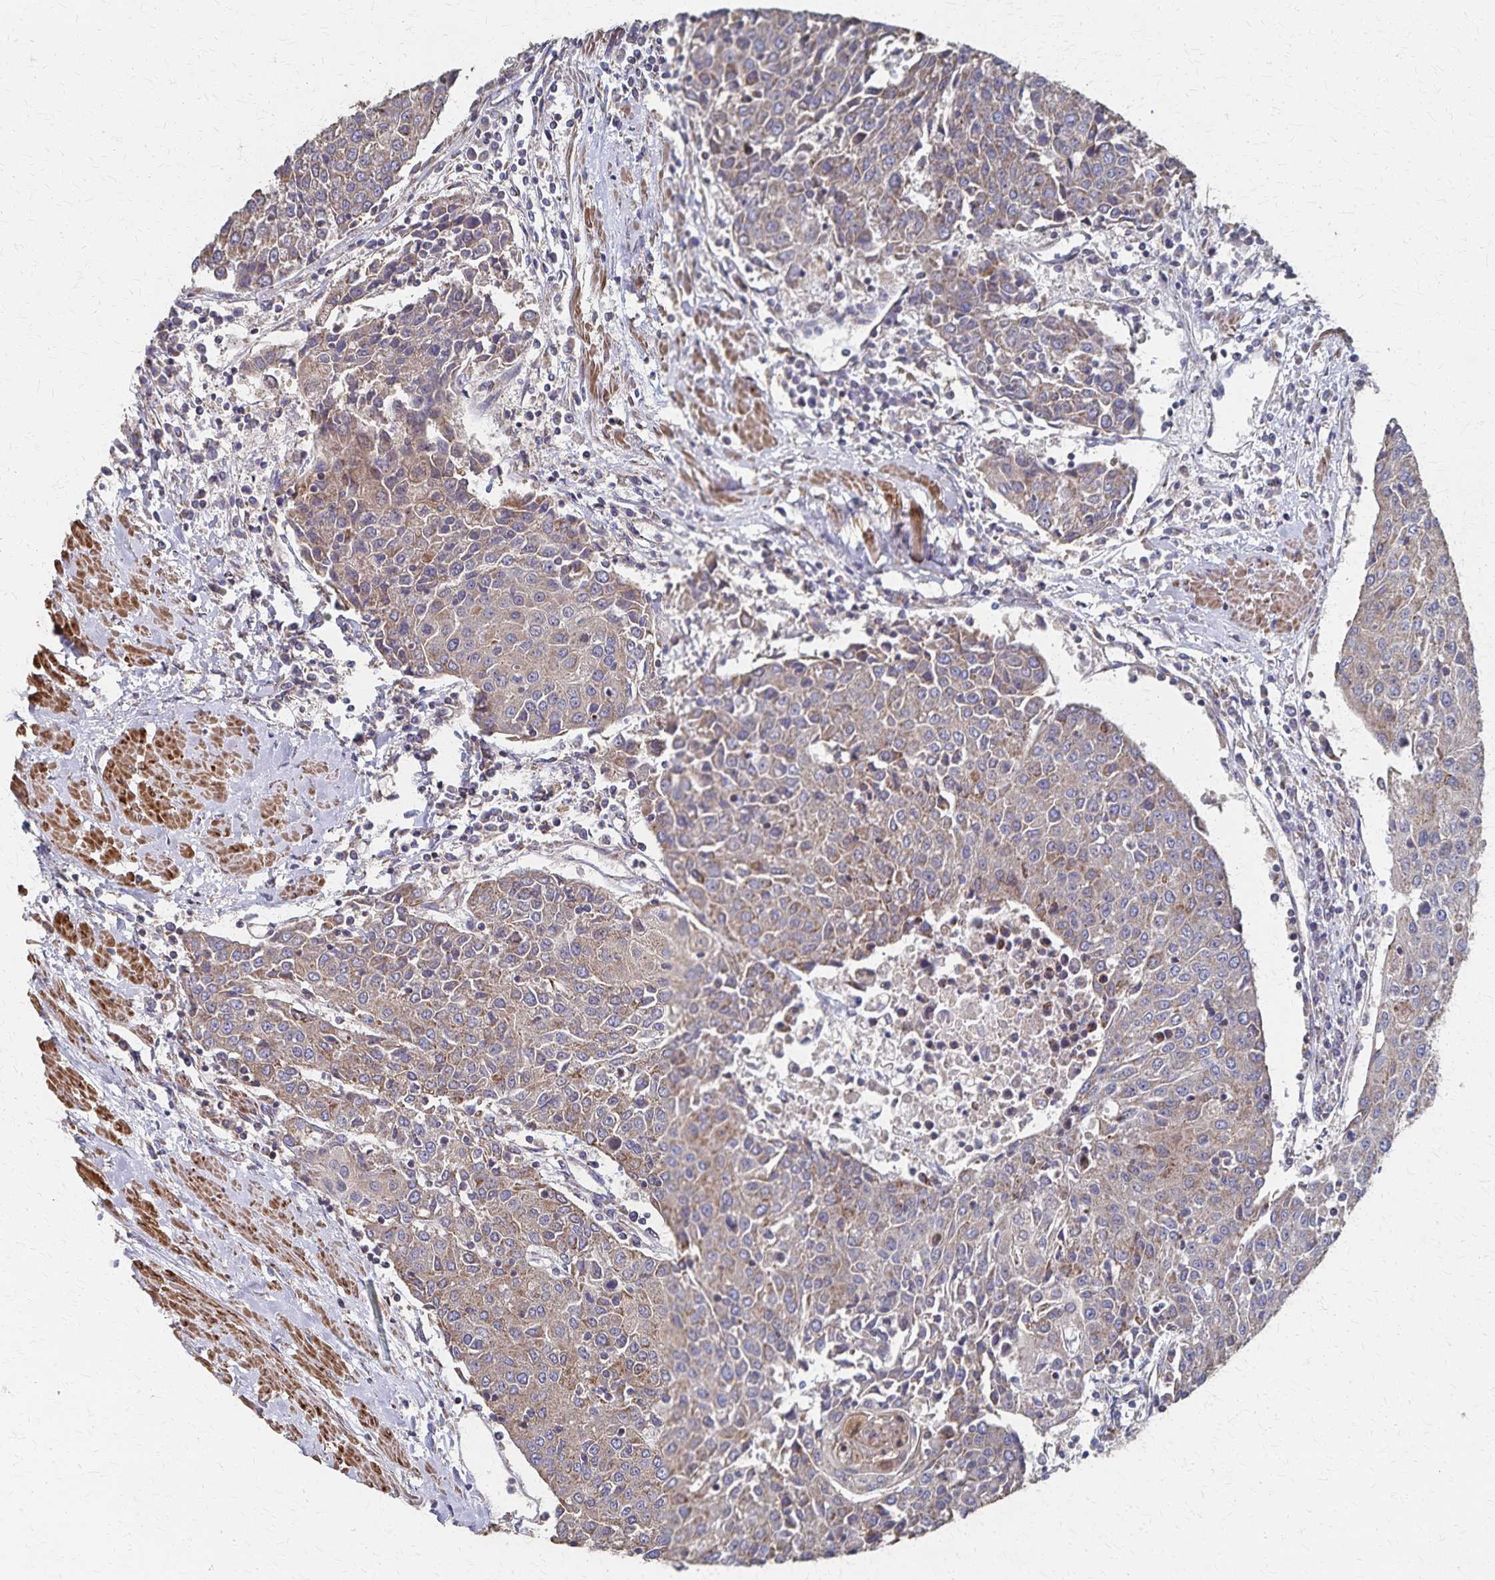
{"staining": {"intensity": "weak", "quantity": "25%-75%", "location": "cytoplasmic/membranous"}, "tissue": "urothelial cancer", "cell_type": "Tumor cells", "image_type": "cancer", "snomed": [{"axis": "morphology", "description": "Urothelial carcinoma, High grade"}, {"axis": "topography", "description": "Urinary bladder"}], "caption": "Immunohistochemistry (IHC) histopathology image of neoplastic tissue: human urothelial cancer stained using IHC displays low levels of weak protein expression localized specifically in the cytoplasmic/membranous of tumor cells, appearing as a cytoplasmic/membranous brown color.", "gene": "PGAP2", "patient": {"sex": "female", "age": 85}}